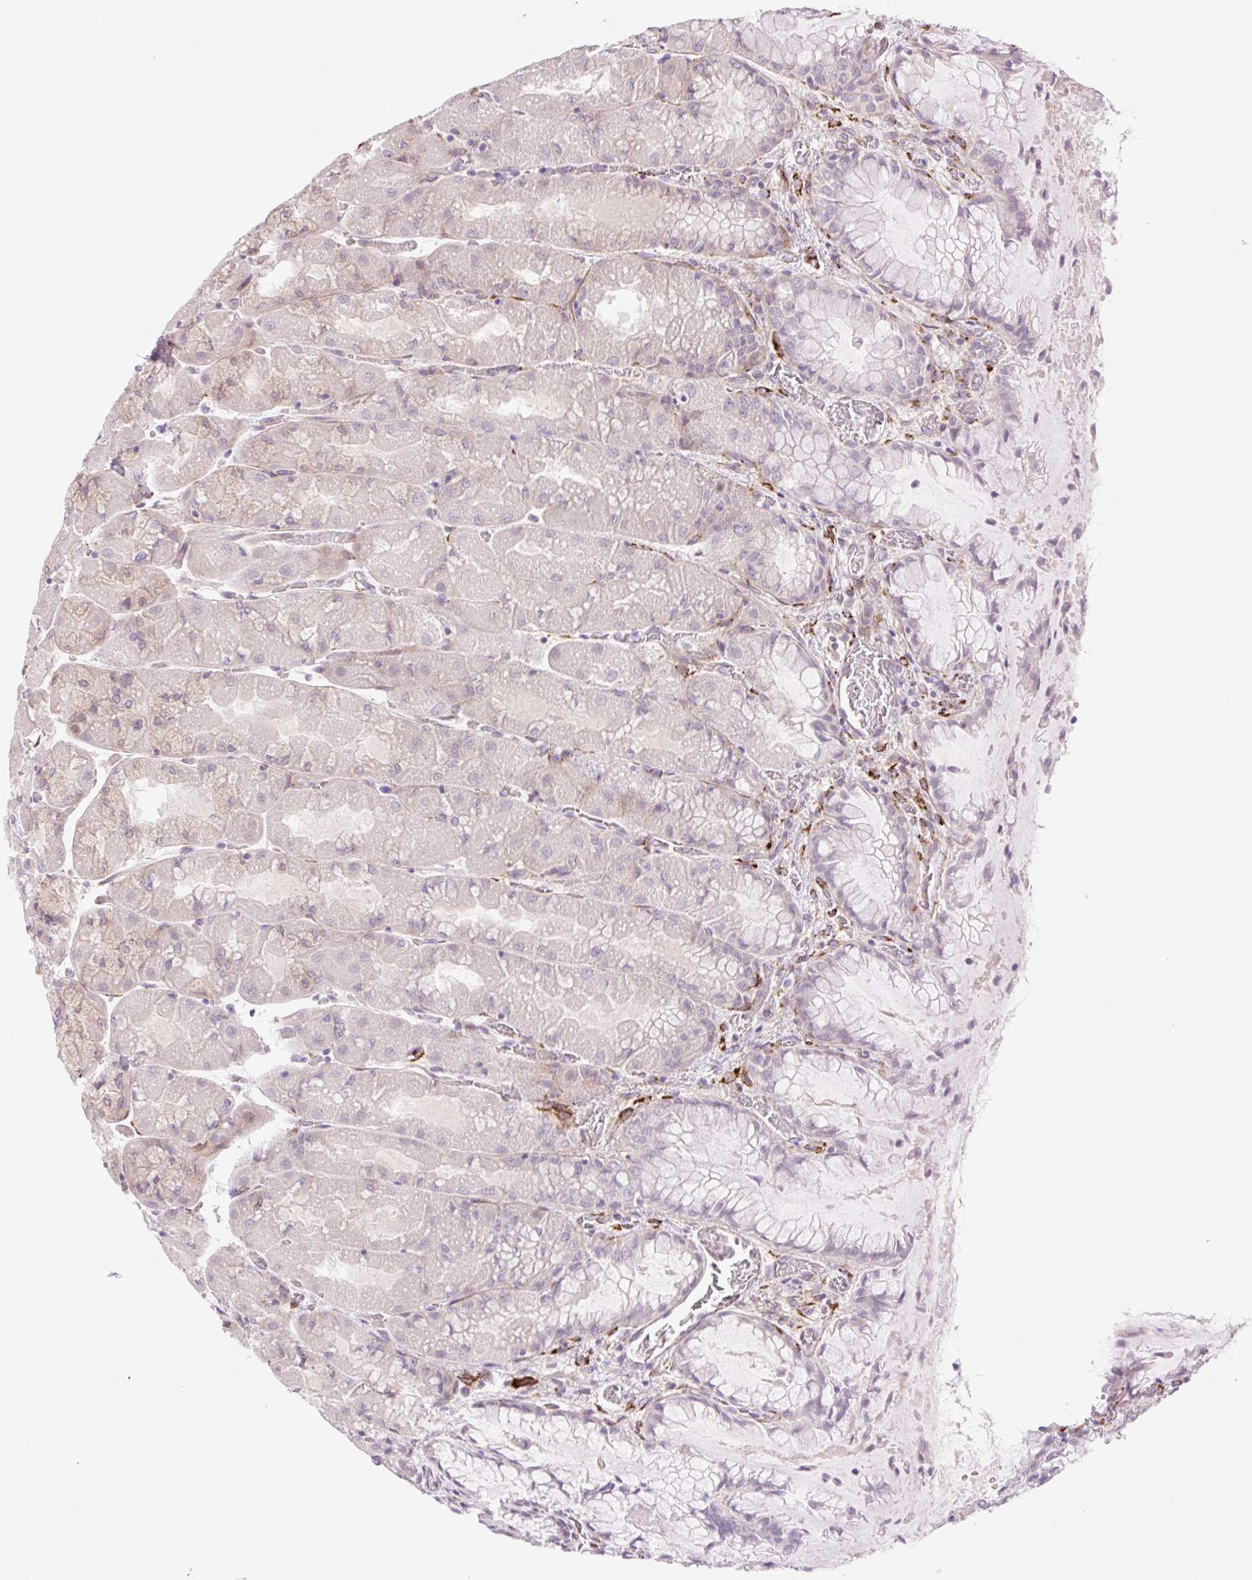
{"staining": {"intensity": "weak", "quantity": "25%-75%", "location": "cytoplasmic/membranous"}, "tissue": "stomach", "cell_type": "Glandular cells", "image_type": "normal", "snomed": [{"axis": "morphology", "description": "Normal tissue, NOS"}, {"axis": "topography", "description": "Stomach"}], "caption": "IHC staining of normal stomach, which displays low levels of weak cytoplasmic/membranous positivity in approximately 25%-75% of glandular cells indicating weak cytoplasmic/membranous protein expression. The staining was performed using DAB (brown) for protein detection and nuclei were counterstained in hematoxylin (blue).", "gene": "COL5A1", "patient": {"sex": "female", "age": 61}}